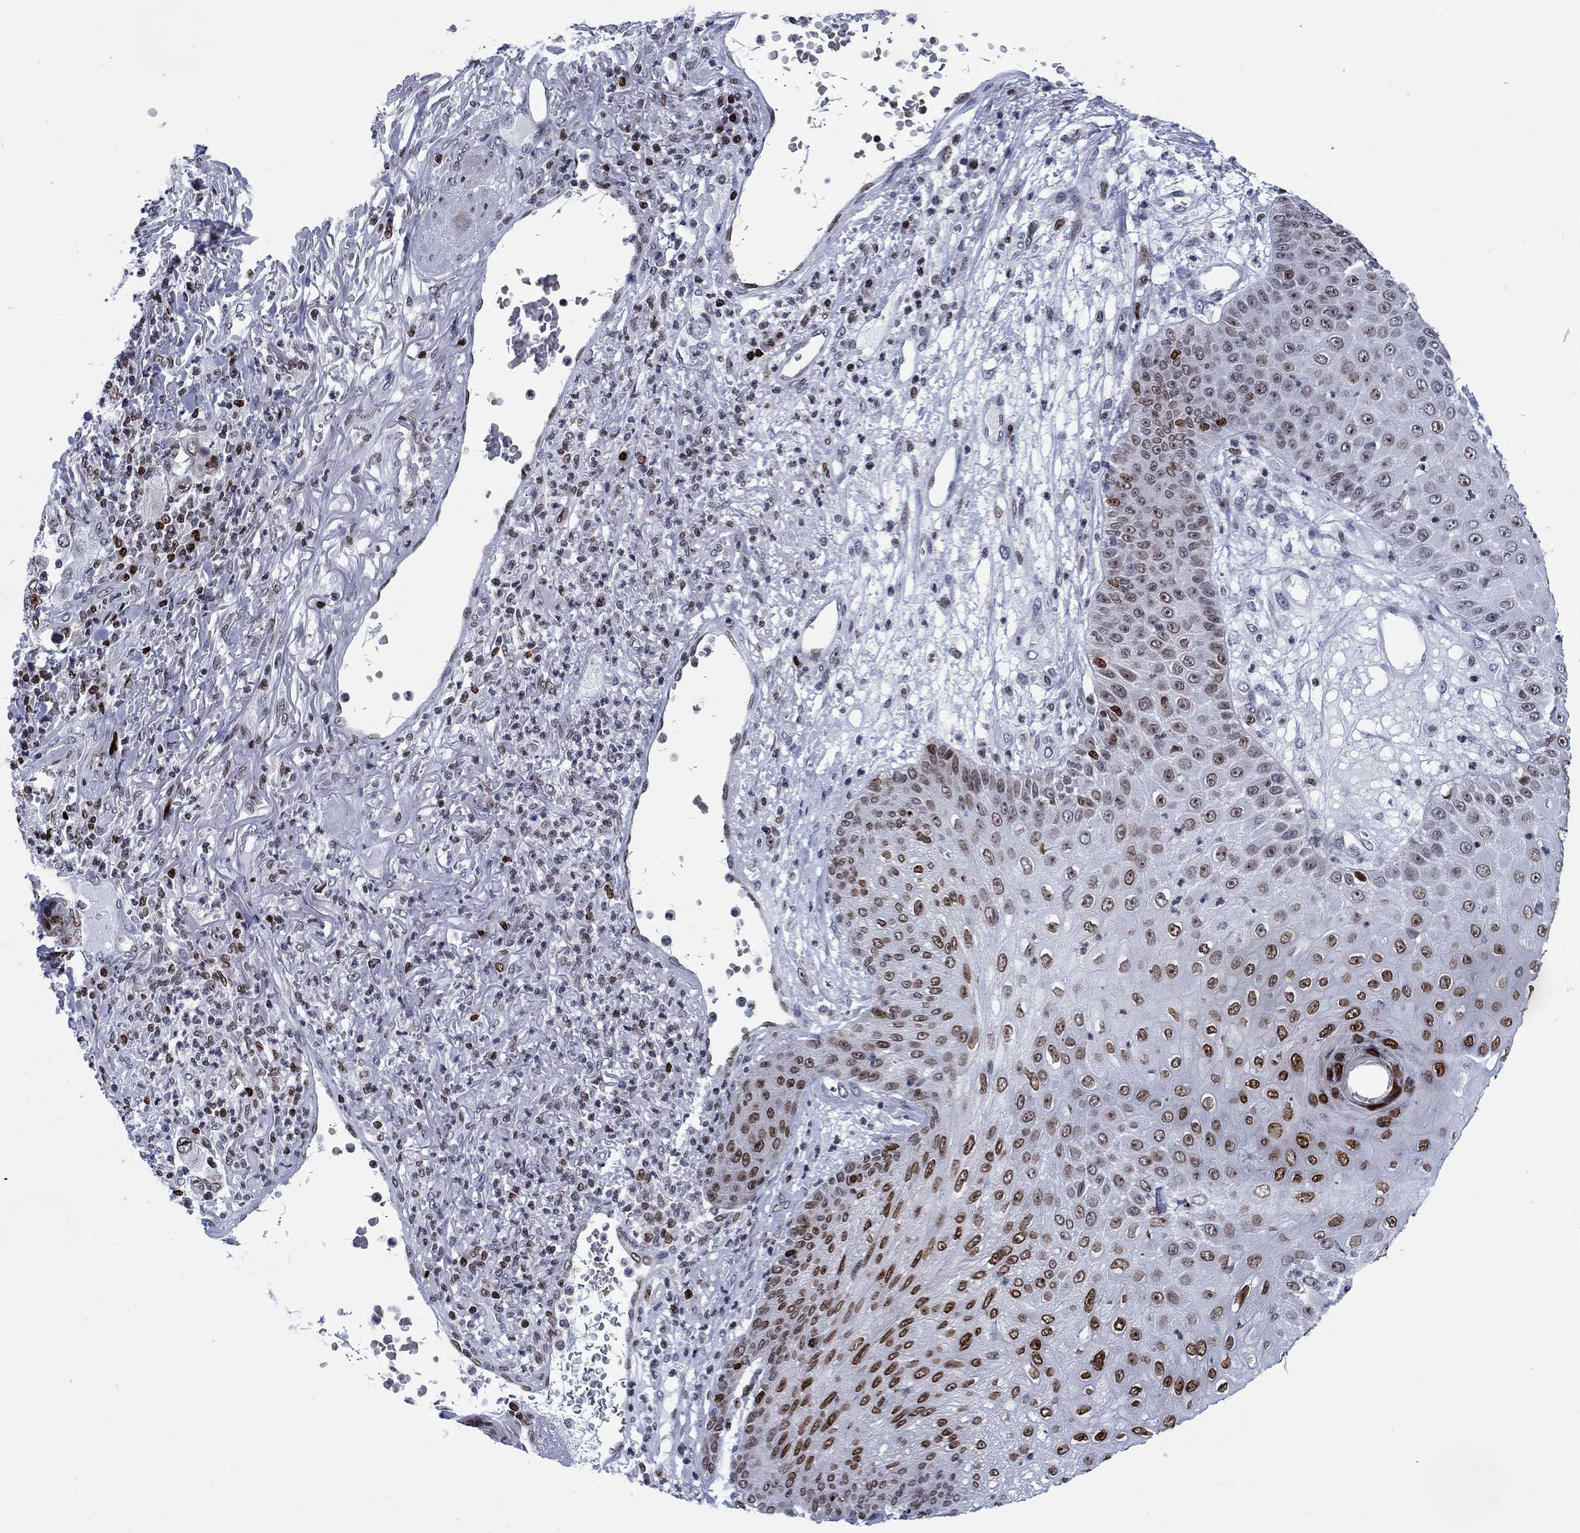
{"staining": {"intensity": "strong", "quantity": "<25%", "location": "nuclear"}, "tissue": "skin cancer", "cell_type": "Tumor cells", "image_type": "cancer", "snomed": [{"axis": "morphology", "description": "Squamous cell carcinoma, NOS"}, {"axis": "topography", "description": "Skin"}], "caption": "Brown immunohistochemical staining in skin cancer (squamous cell carcinoma) shows strong nuclear positivity in approximately <25% of tumor cells. The staining is performed using DAB (3,3'-diaminobenzidine) brown chromogen to label protein expression. The nuclei are counter-stained blue using hematoxylin.", "gene": "HMGA1", "patient": {"sex": "male", "age": 82}}